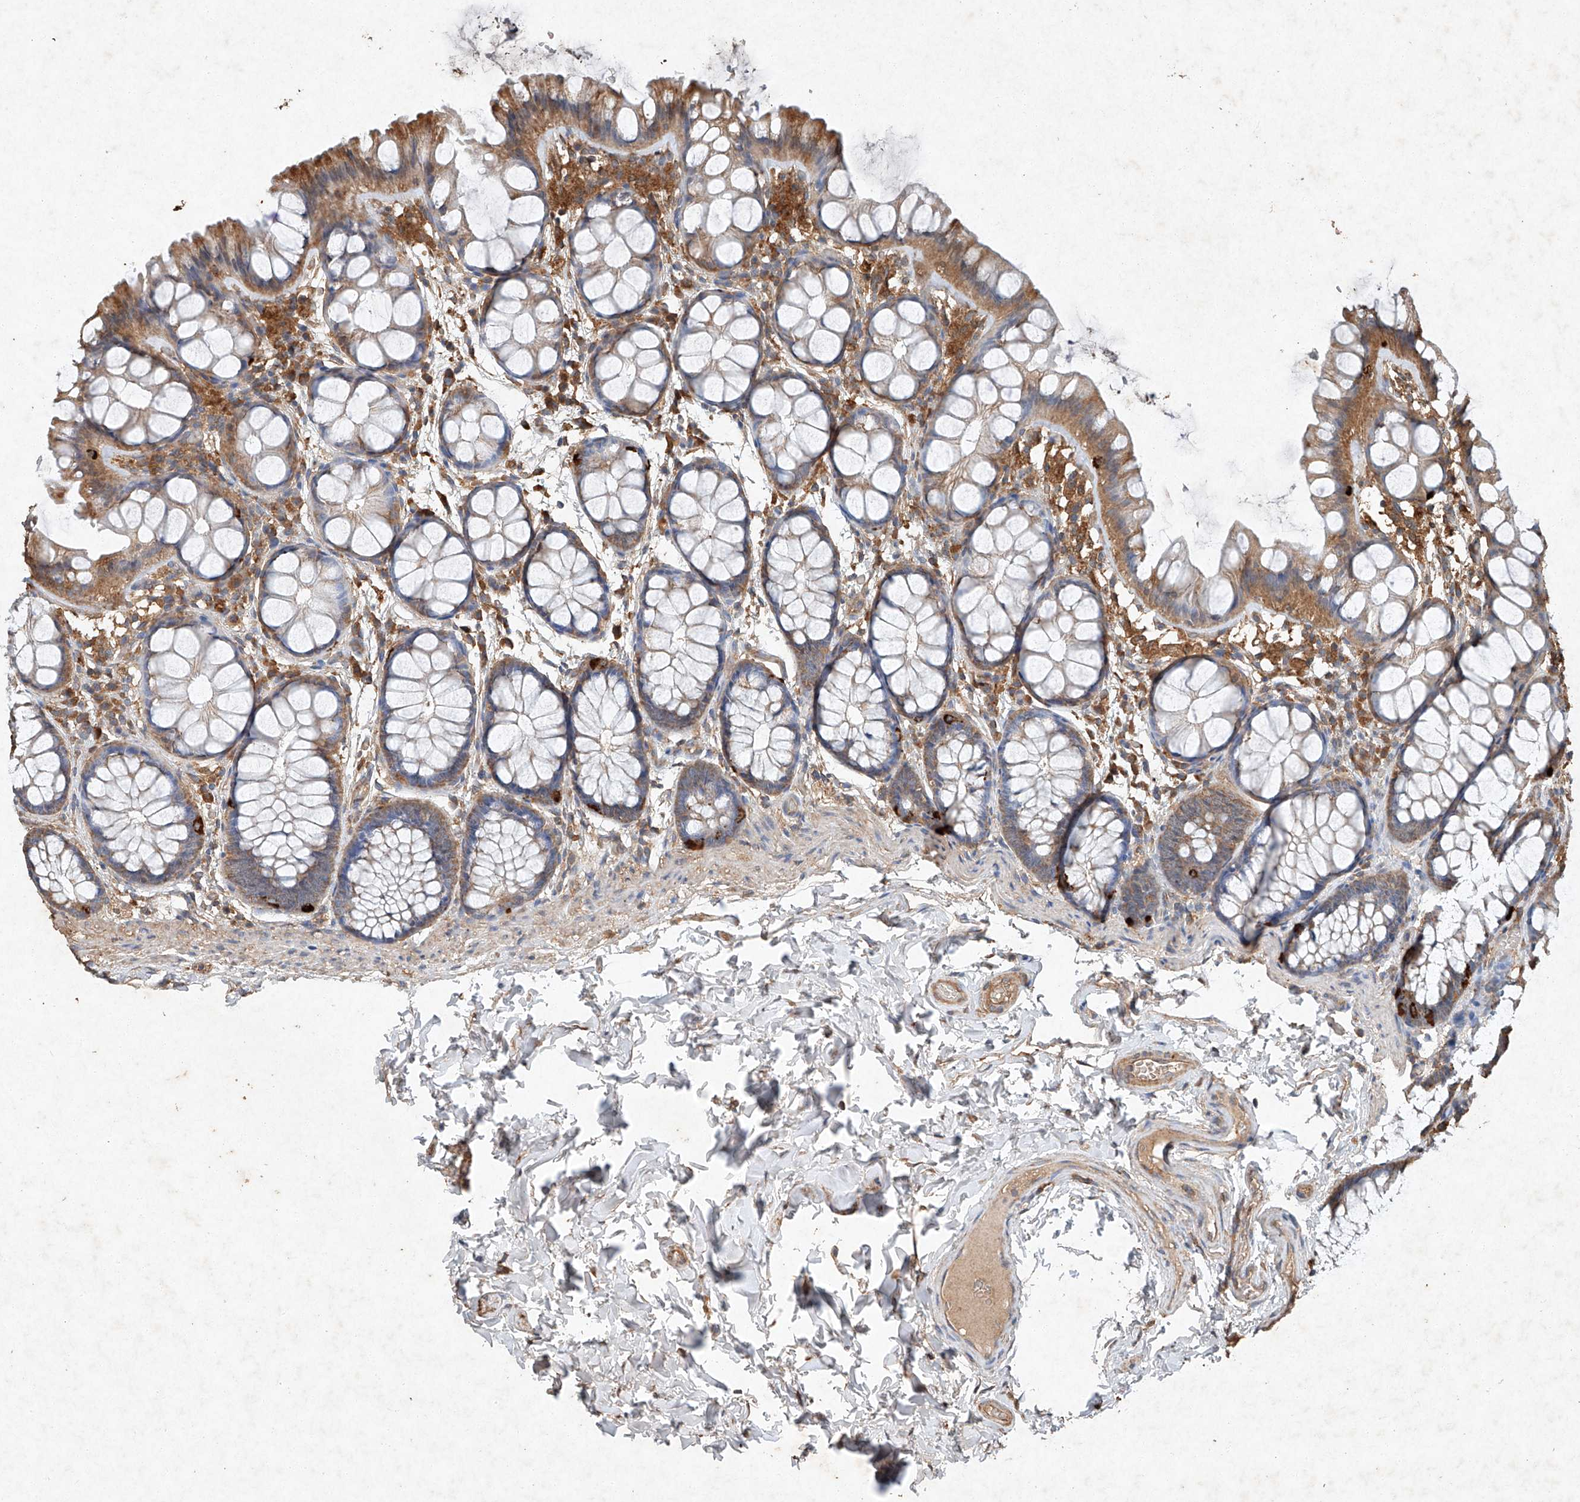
{"staining": {"intensity": "moderate", "quantity": ">75%", "location": "cytoplasmic/membranous"}, "tissue": "colon", "cell_type": "Endothelial cells", "image_type": "normal", "snomed": [{"axis": "morphology", "description": "Normal tissue, NOS"}, {"axis": "topography", "description": "Colon"}], "caption": "The photomicrograph reveals a brown stain indicating the presence of a protein in the cytoplasmic/membranous of endothelial cells in colon.", "gene": "STK3", "patient": {"sex": "male", "age": 47}}